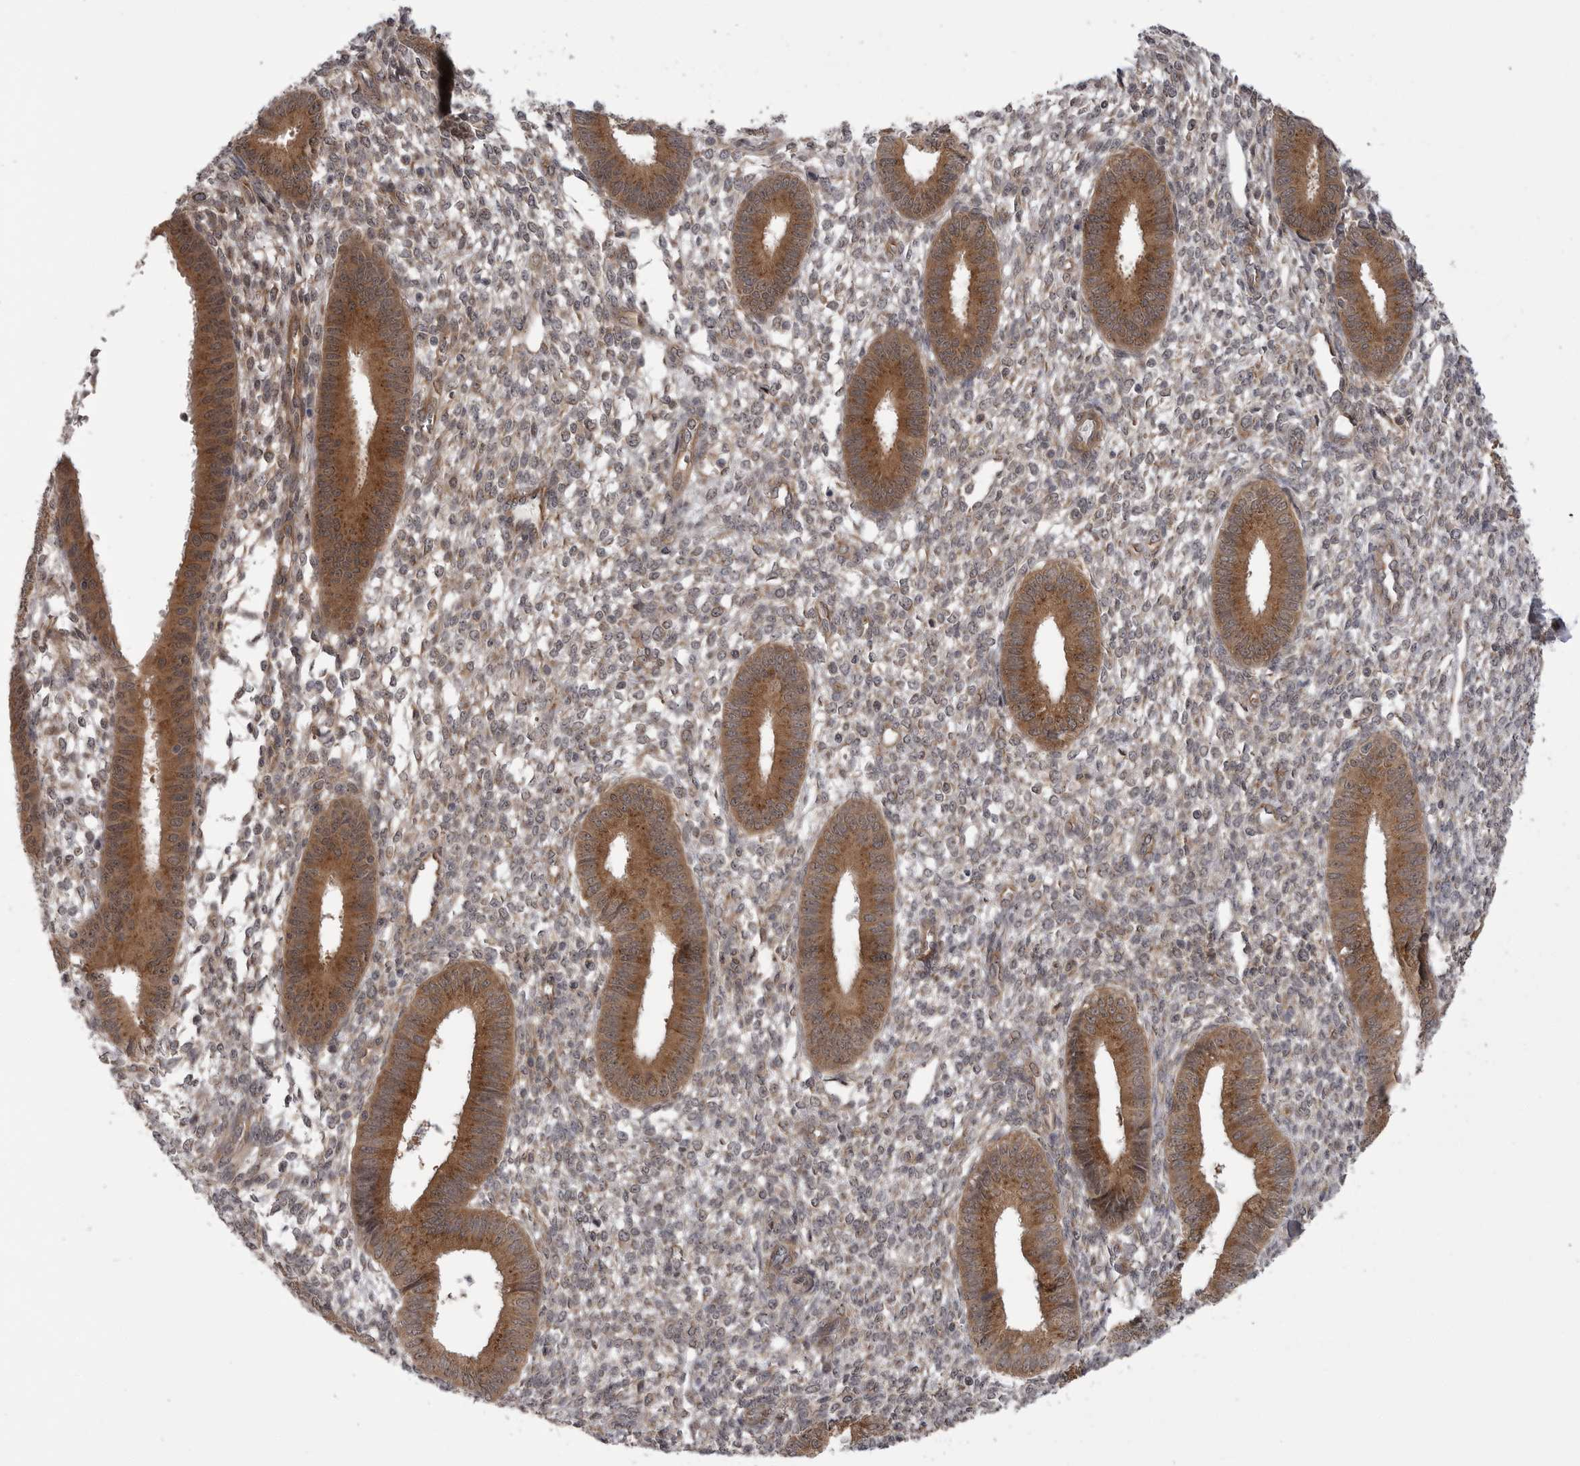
{"staining": {"intensity": "weak", "quantity": "<25%", "location": "nuclear"}, "tissue": "endometrium", "cell_type": "Cells in endometrial stroma", "image_type": "normal", "snomed": [{"axis": "morphology", "description": "Normal tissue, NOS"}, {"axis": "topography", "description": "Endometrium"}], "caption": "An immunohistochemistry (IHC) photomicrograph of benign endometrium is shown. There is no staining in cells in endometrial stroma of endometrium.", "gene": "PDCL", "patient": {"sex": "female", "age": 46}}